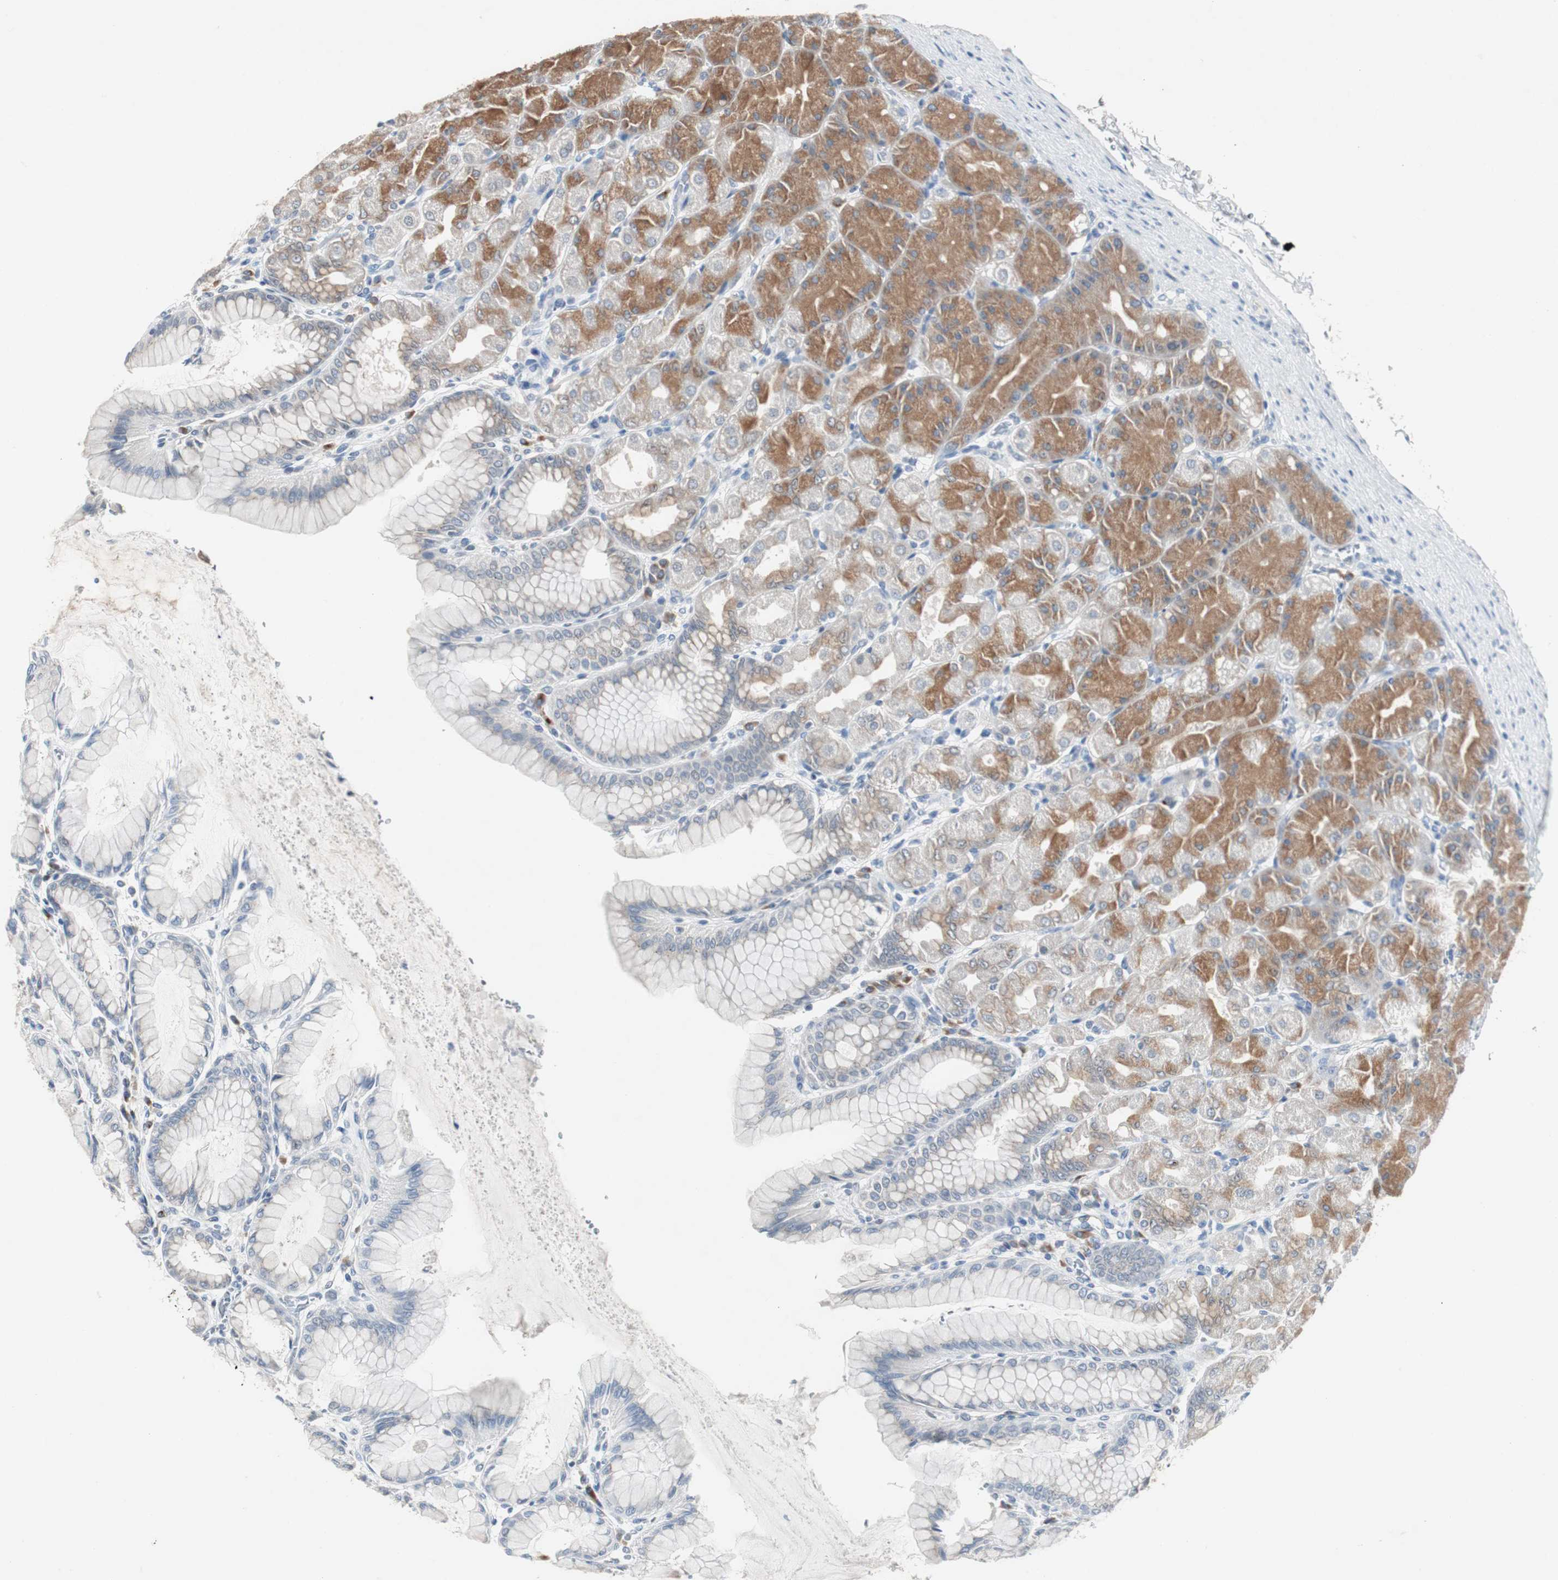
{"staining": {"intensity": "moderate", "quantity": "25%-75%", "location": "cytoplasmic/membranous"}, "tissue": "stomach", "cell_type": "Glandular cells", "image_type": "normal", "snomed": [{"axis": "morphology", "description": "Normal tissue, NOS"}, {"axis": "topography", "description": "Stomach, upper"}], "caption": "Protein analysis of benign stomach reveals moderate cytoplasmic/membranous staining in about 25%-75% of glandular cells. The staining is performed using DAB brown chromogen to label protein expression. The nuclei are counter-stained blue using hematoxylin.", "gene": "SOX30", "patient": {"sex": "female", "age": 56}}